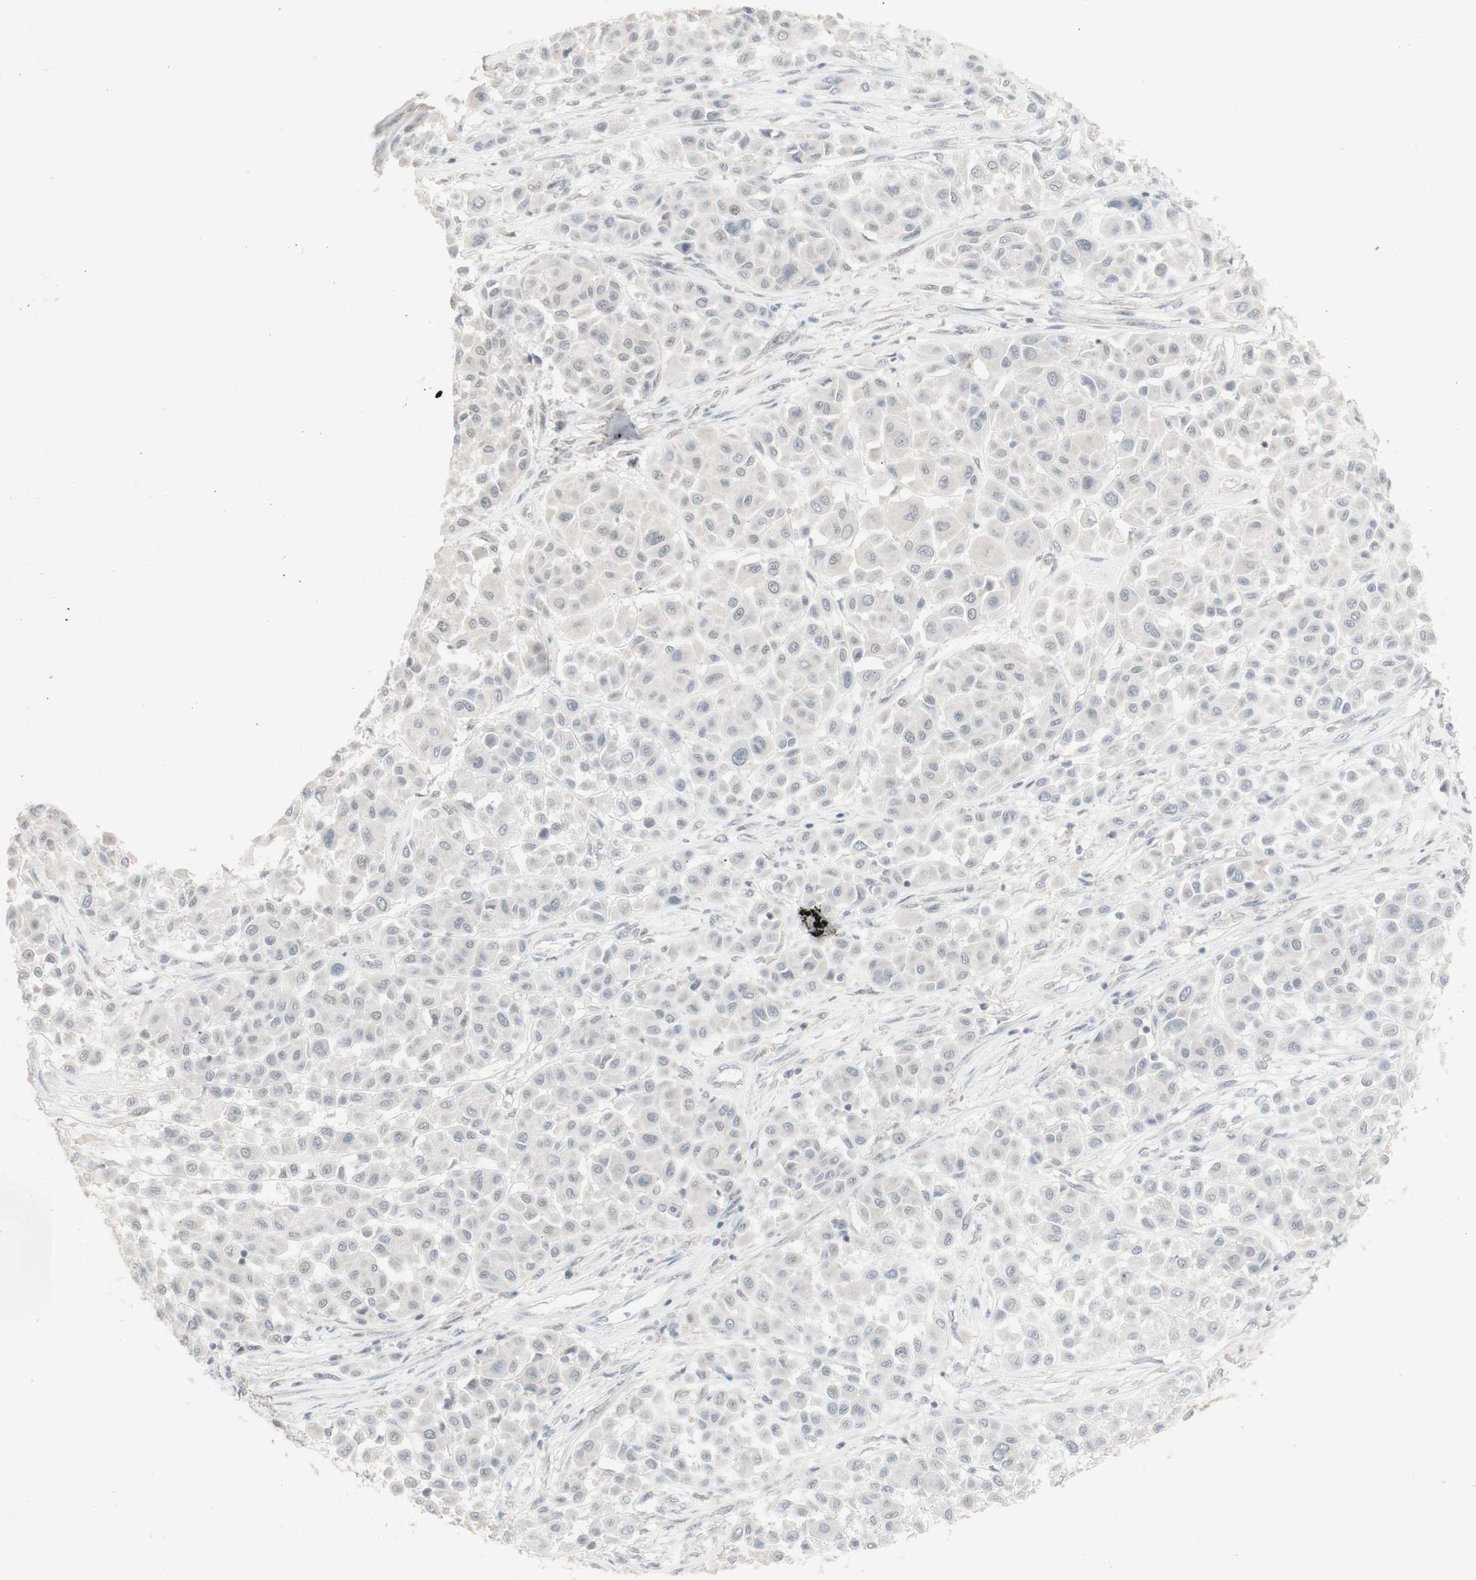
{"staining": {"intensity": "negative", "quantity": "none", "location": "none"}, "tissue": "melanoma", "cell_type": "Tumor cells", "image_type": "cancer", "snomed": [{"axis": "morphology", "description": "Malignant melanoma, Metastatic site"}, {"axis": "topography", "description": "Soft tissue"}], "caption": "Tumor cells are negative for brown protein staining in melanoma. Brightfield microscopy of immunohistochemistry stained with DAB (brown) and hematoxylin (blue), captured at high magnification.", "gene": "C1orf116", "patient": {"sex": "male", "age": 41}}